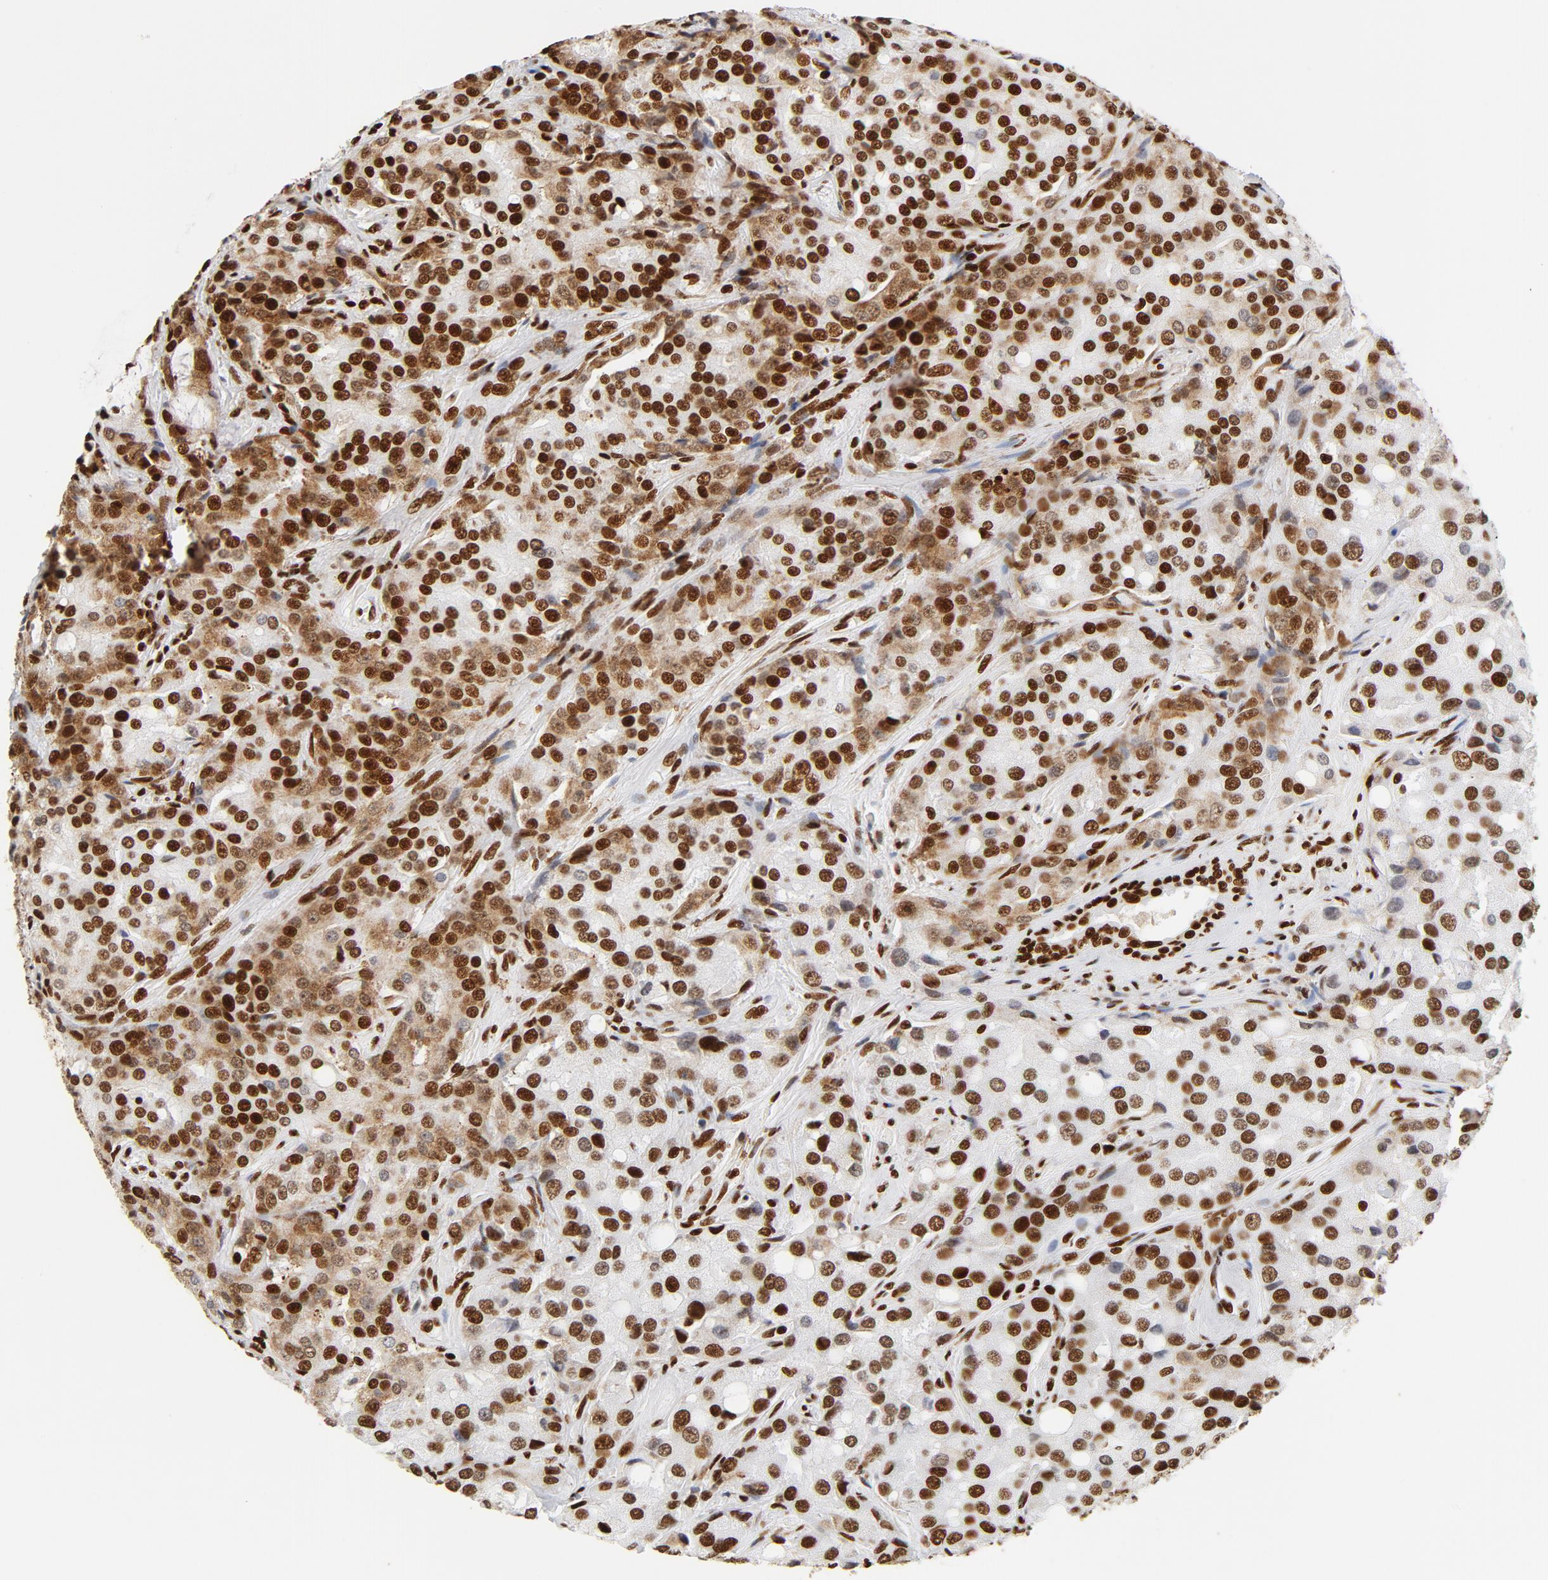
{"staining": {"intensity": "strong", "quantity": ">75%", "location": "cytoplasmic/membranous,nuclear"}, "tissue": "prostate cancer", "cell_type": "Tumor cells", "image_type": "cancer", "snomed": [{"axis": "morphology", "description": "Adenocarcinoma, High grade"}, {"axis": "topography", "description": "Prostate"}], "caption": "There is high levels of strong cytoplasmic/membranous and nuclear staining in tumor cells of prostate cancer, as demonstrated by immunohistochemical staining (brown color).", "gene": "XRCC6", "patient": {"sex": "male", "age": 72}}